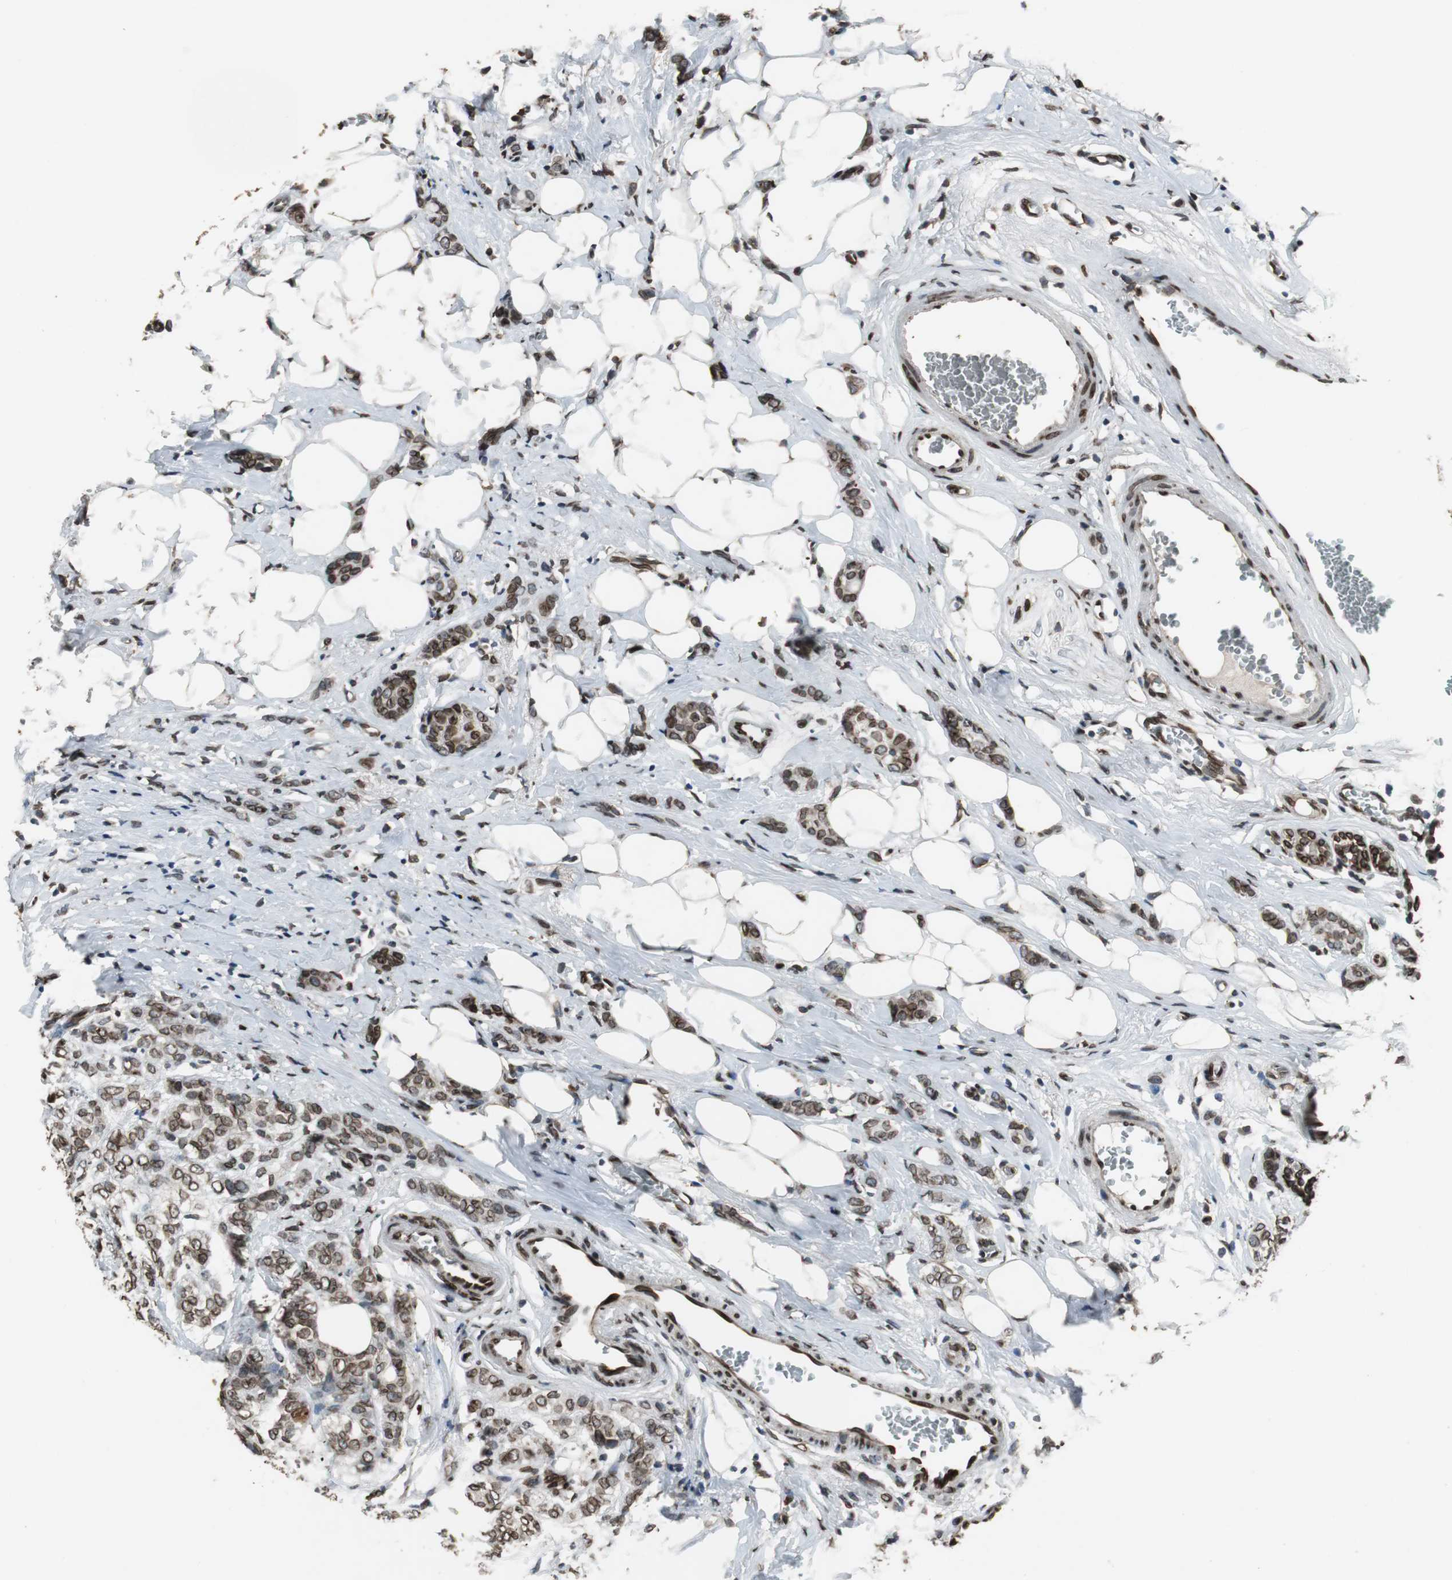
{"staining": {"intensity": "strong", "quantity": ">75%", "location": "cytoplasmic/membranous,nuclear"}, "tissue": "breast cancer", "cell_type": "Tumor cells", "image_type": "cancer", "snomed": [{"axis": "morphology", "description": "Lobular carcinoma"}, {"axis": "topography", "description": "Breast"}], "caption": "The histopathology image shows a brown stain indicating the presence of a protein in the cytoplasmic/membranous and nuclear of tumor cells in lobular carcinoma (breast). (DAB (3,3'-diaminobenzidine) IHC, brown staining for protein, blue staining for nuclei).", "gene": "LMNA", "patient": {"sex": "female", "age": 60}}